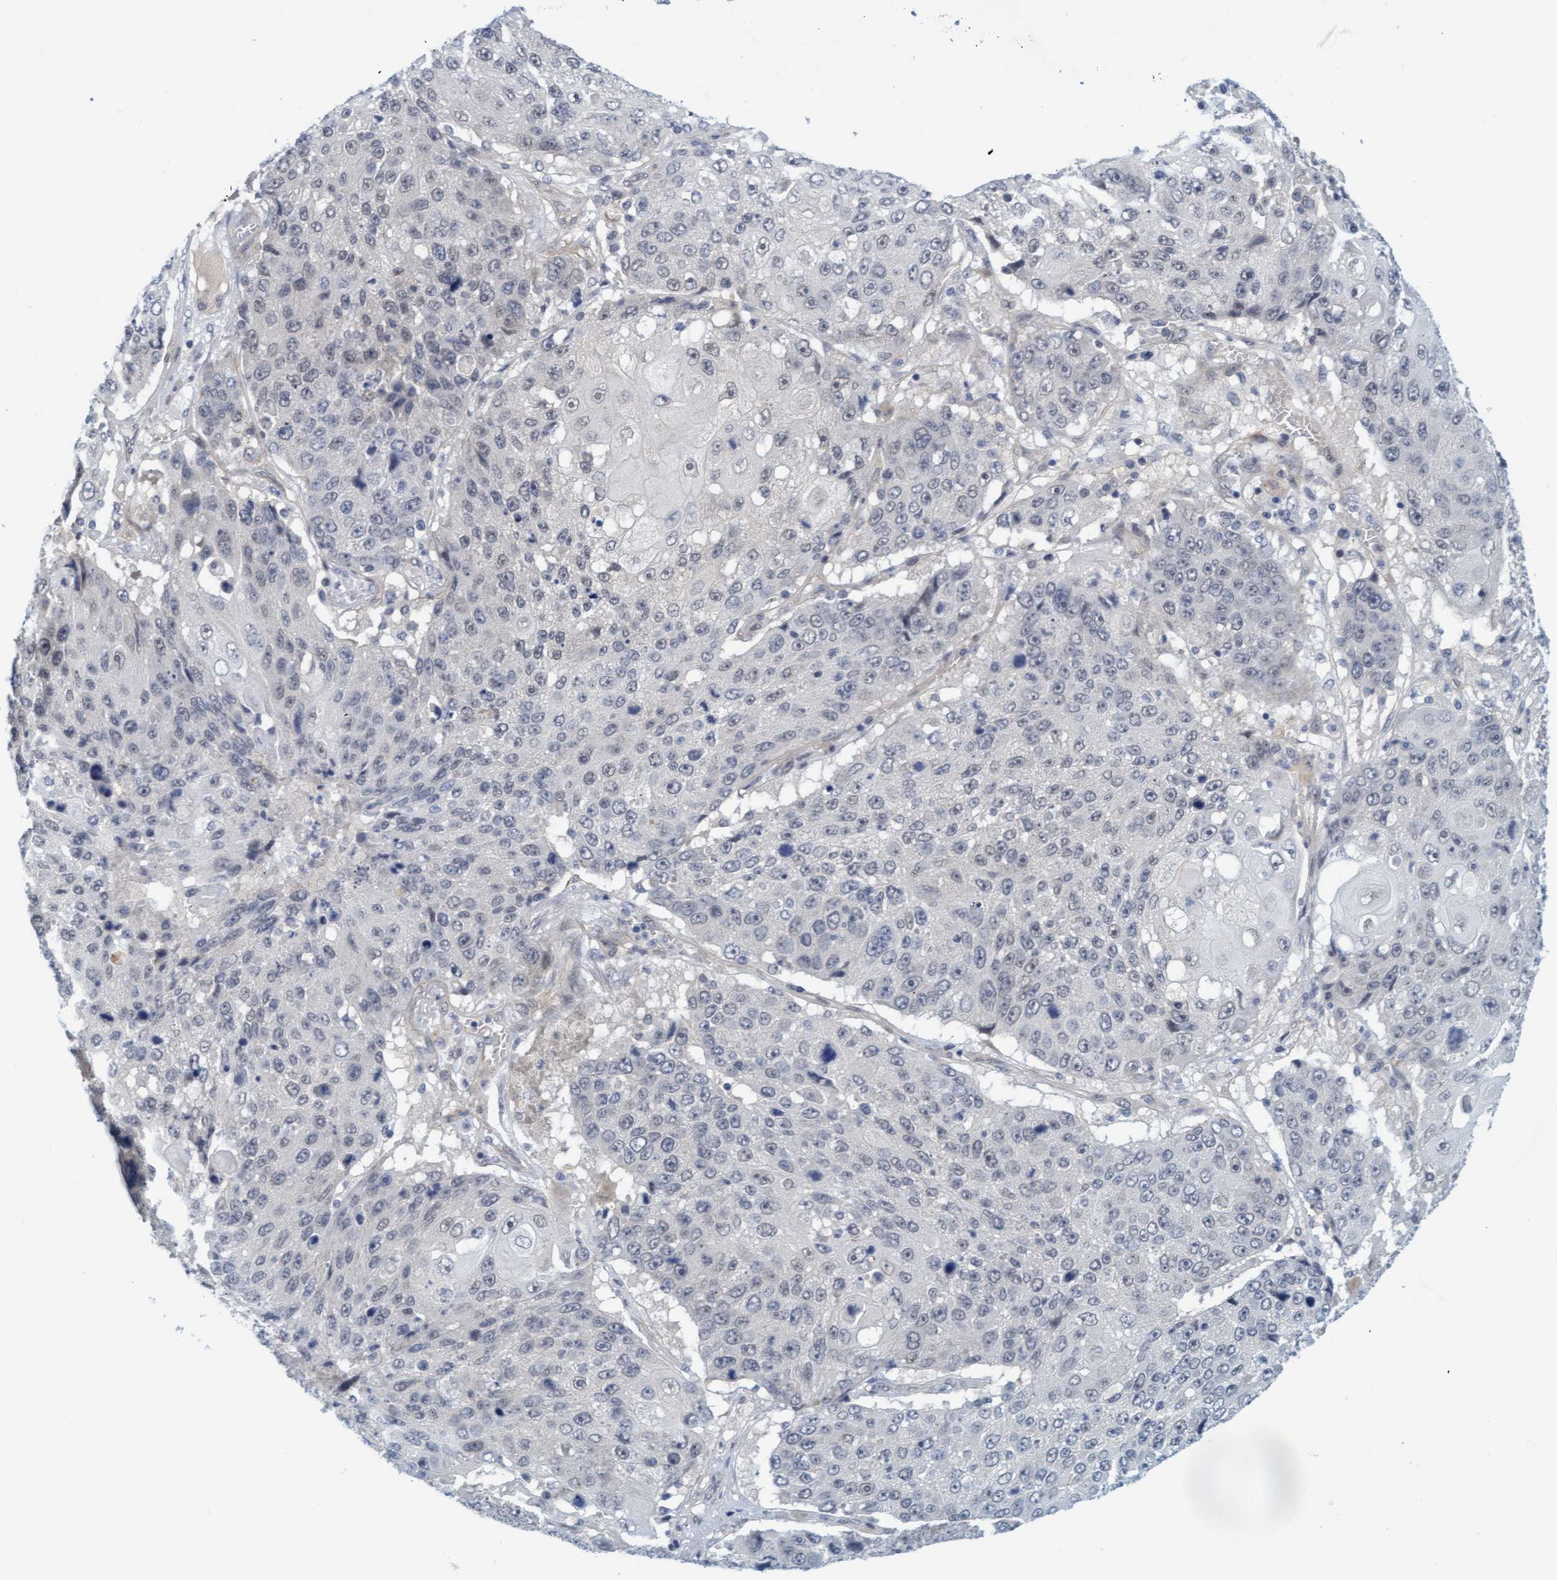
{"staining": {"intensity": "negative", "quantity": "none", "location": "none"}, "tissue": "lung cancer", "cell_type": "Tumor cells", "image_type": "cancer", "snomed": [{"axis": "morphology", "description": "Squamous cell carcinoma, NOS"}, {"axis": "topography", "description": "Lung"}], "caption": "DAB immunohistochemical staining of lung squamous cell carcinoma reveals no significant expression in tumor cells.", "gene": "TSTD2", "patient": {"sex": "male", "age": 61}}